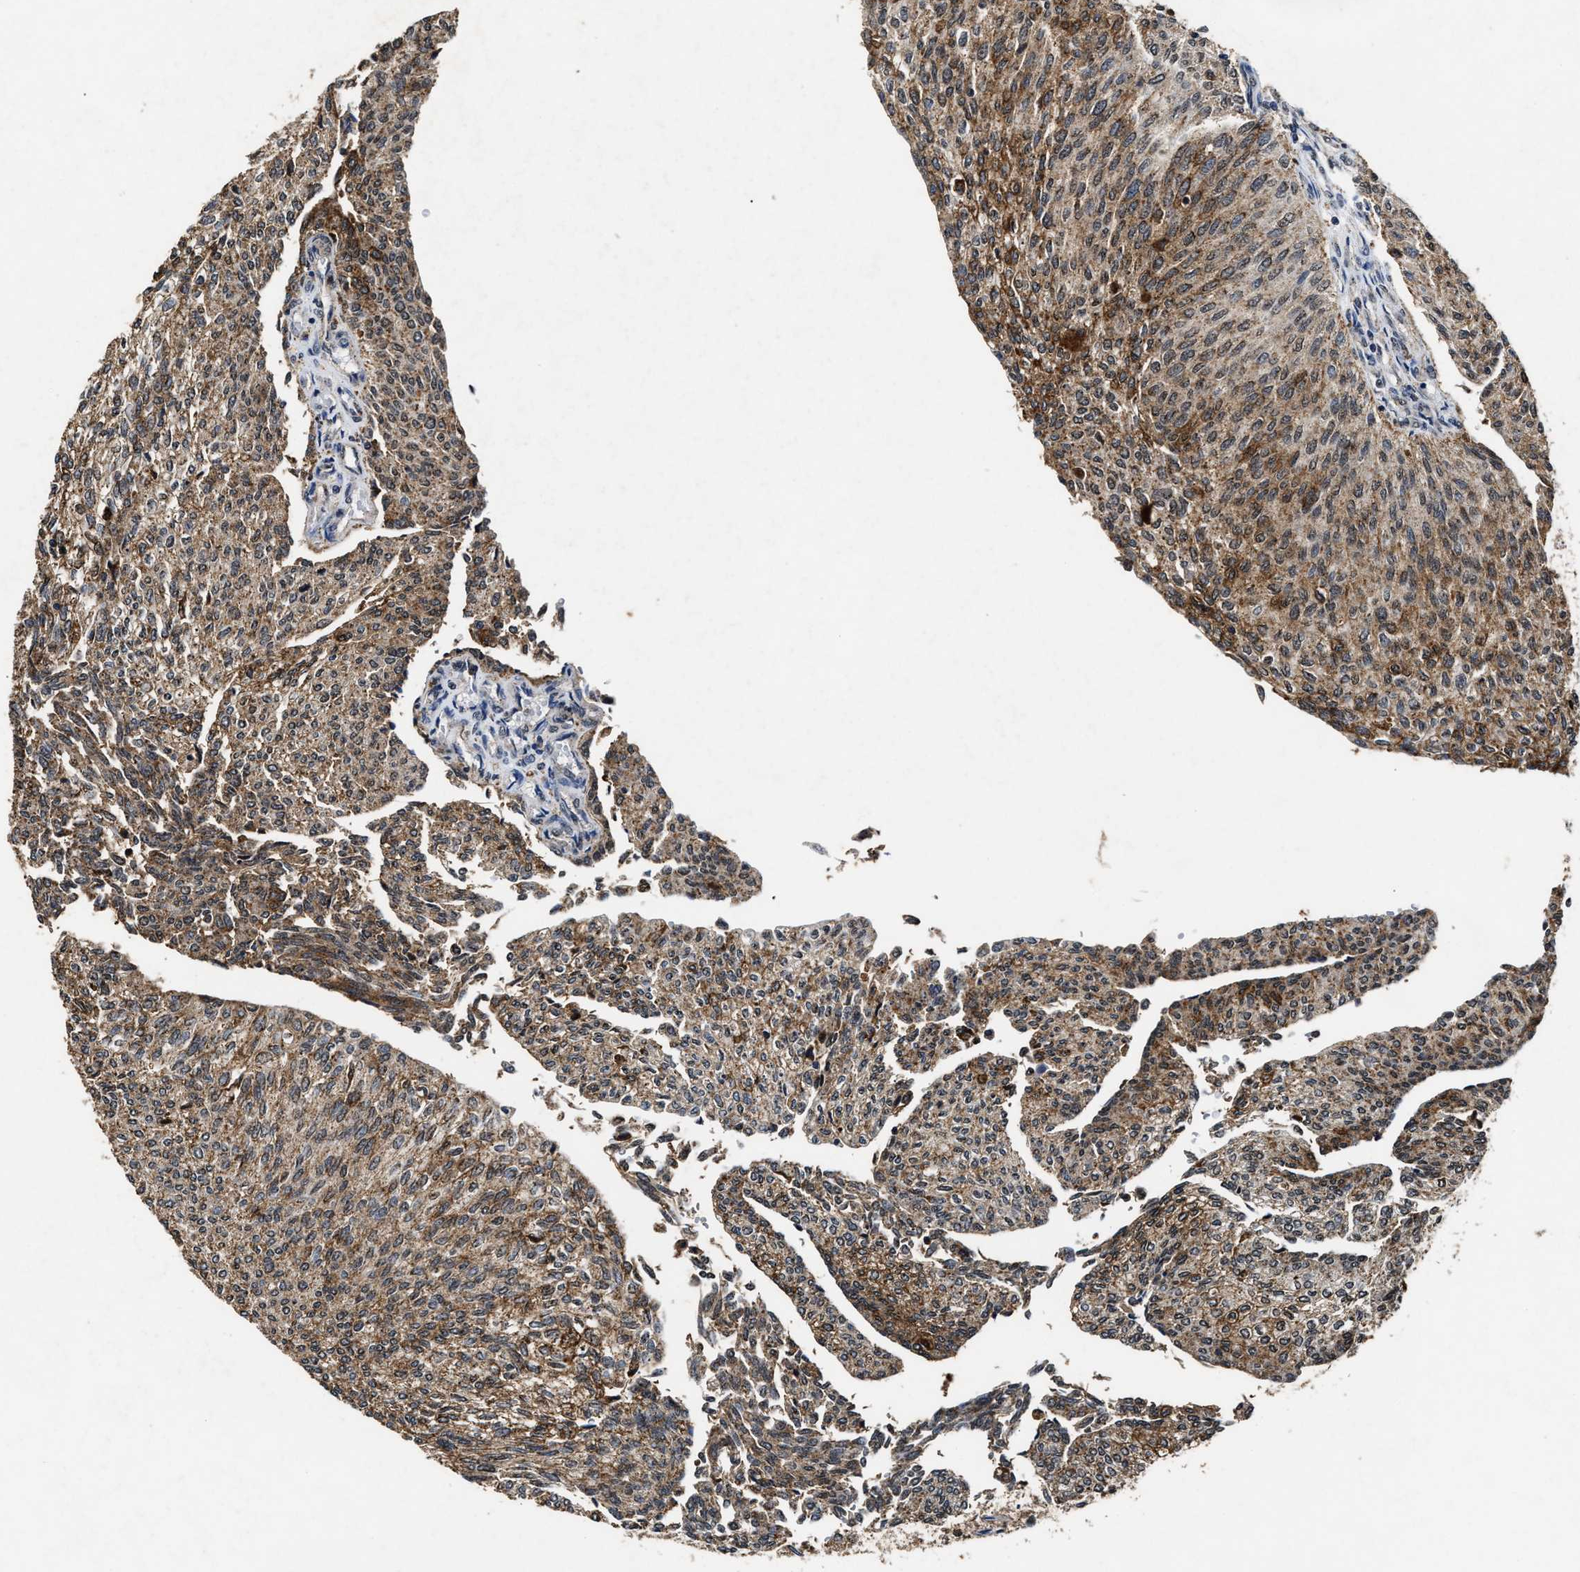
{"staining": {"intensity": "moderate", "quantity": ">75%", "location": "cytoplasmic/membranous"}, "tissue": "urothelial cancer", "cell_type": "Tumor cells", "image_type": "cancer", "snomed": [{"axis": "morphology", "description": "Urothelial carcinoma, Low grade"}, {"axis": "topography", "description": "Urinary bladder"}], "caption": "The histopathology image shows staining of urothelial carcinoma (low-grade), revealing moderate cytoplasmic/membranous protein expression (brown color) within tumor cells.", "gene": "ACOX1", "patient": {"sex": "female", "age": 79}}